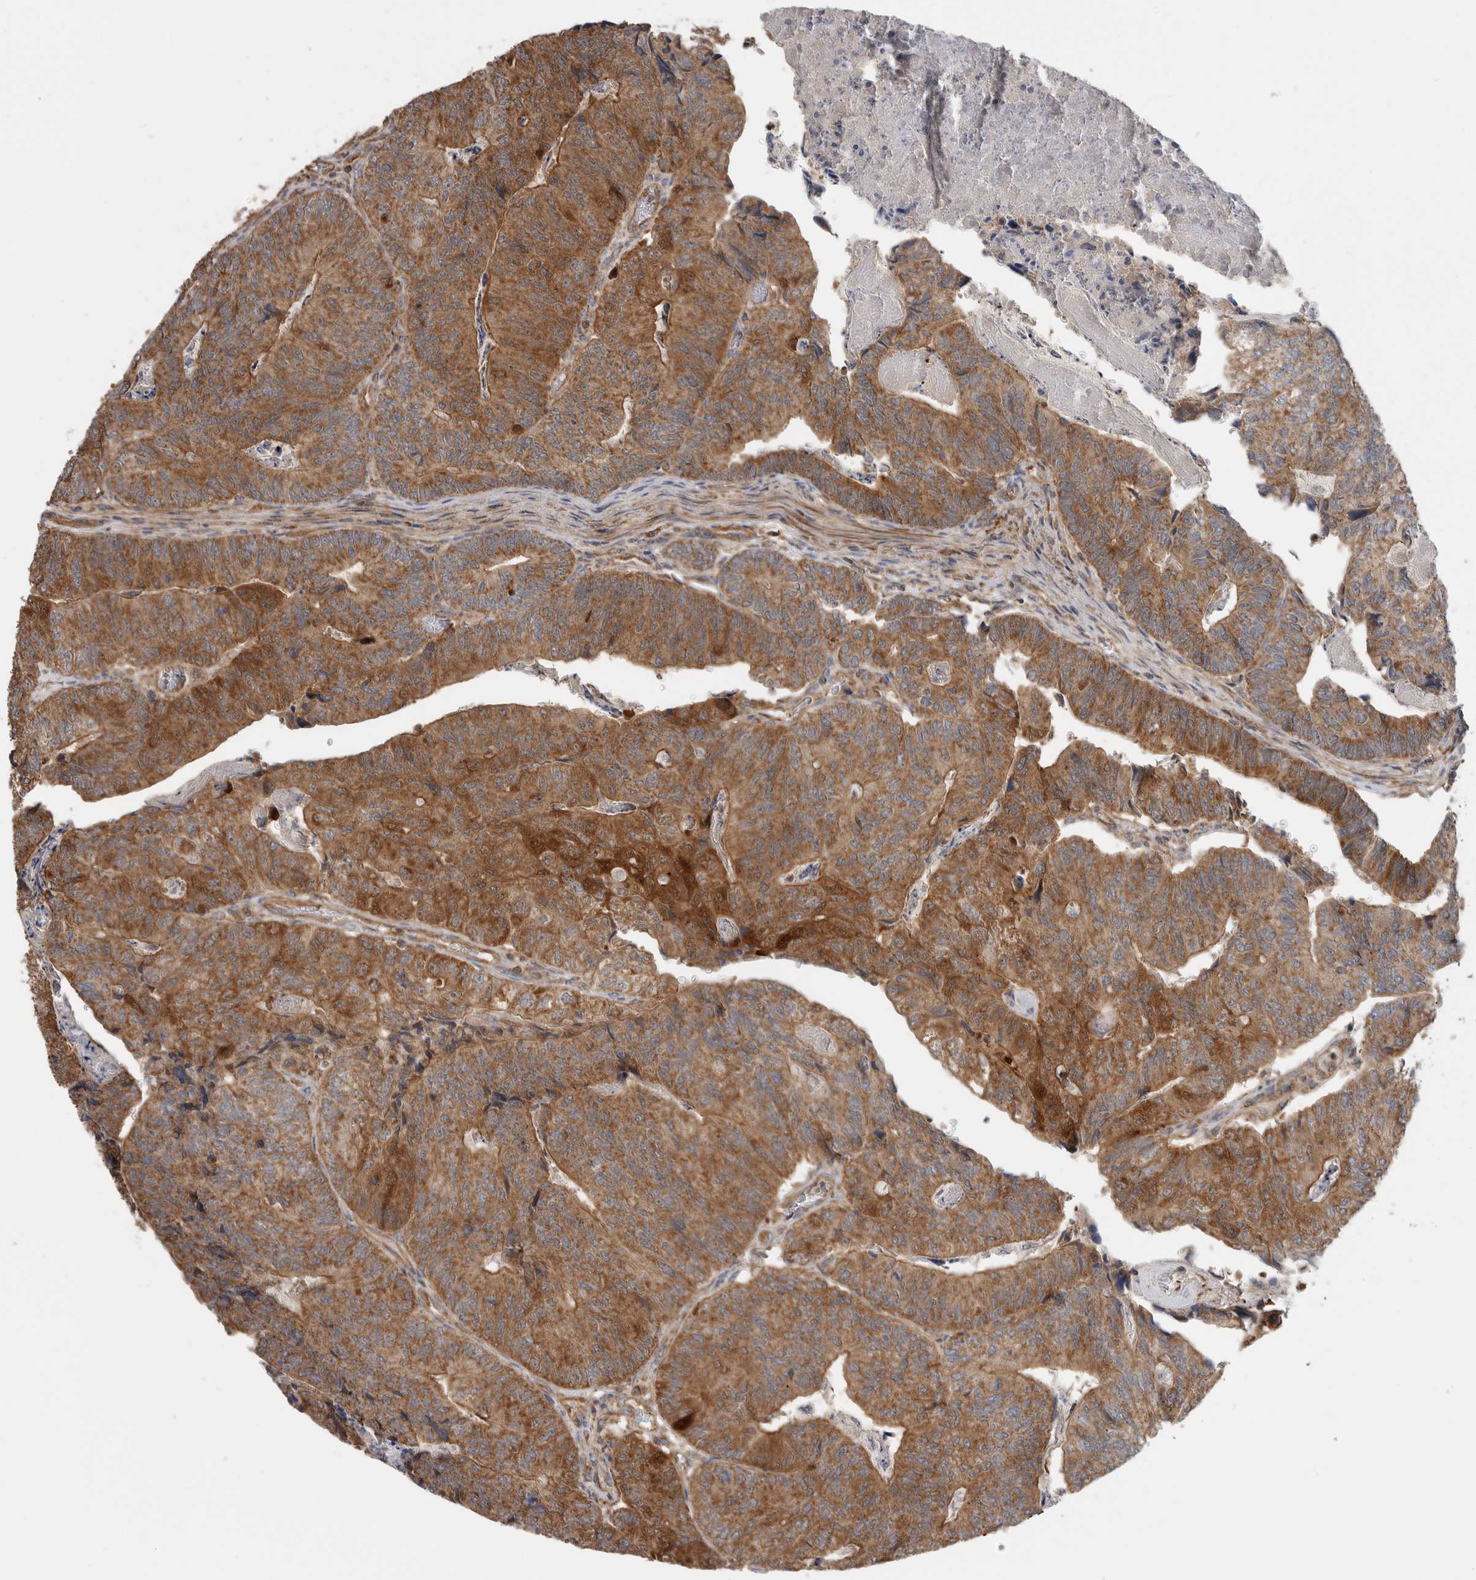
{"staining": {"intensity": "moderate", "quantity": ">75%", "location": "cytoplasmic/membranous"}, "tissue": "colorectal cancer", "cell_type": "Tumor cells", "image_type": "cancer", "snomed": [{"axis": "morphology", "description": "Adenocarcinoma, NOS"}, {"axis": "topography", "description": "Colon"}], "caption": "Immunohistochemistry (DAB) staining of human colorectal cancer (adenocarcinoma) shows moderate cytoplasmic/membranous protein positivity in about >75% of tumor cells.", "gene": "SFXN2", "patient": {"sex": "female", "age": 67}}